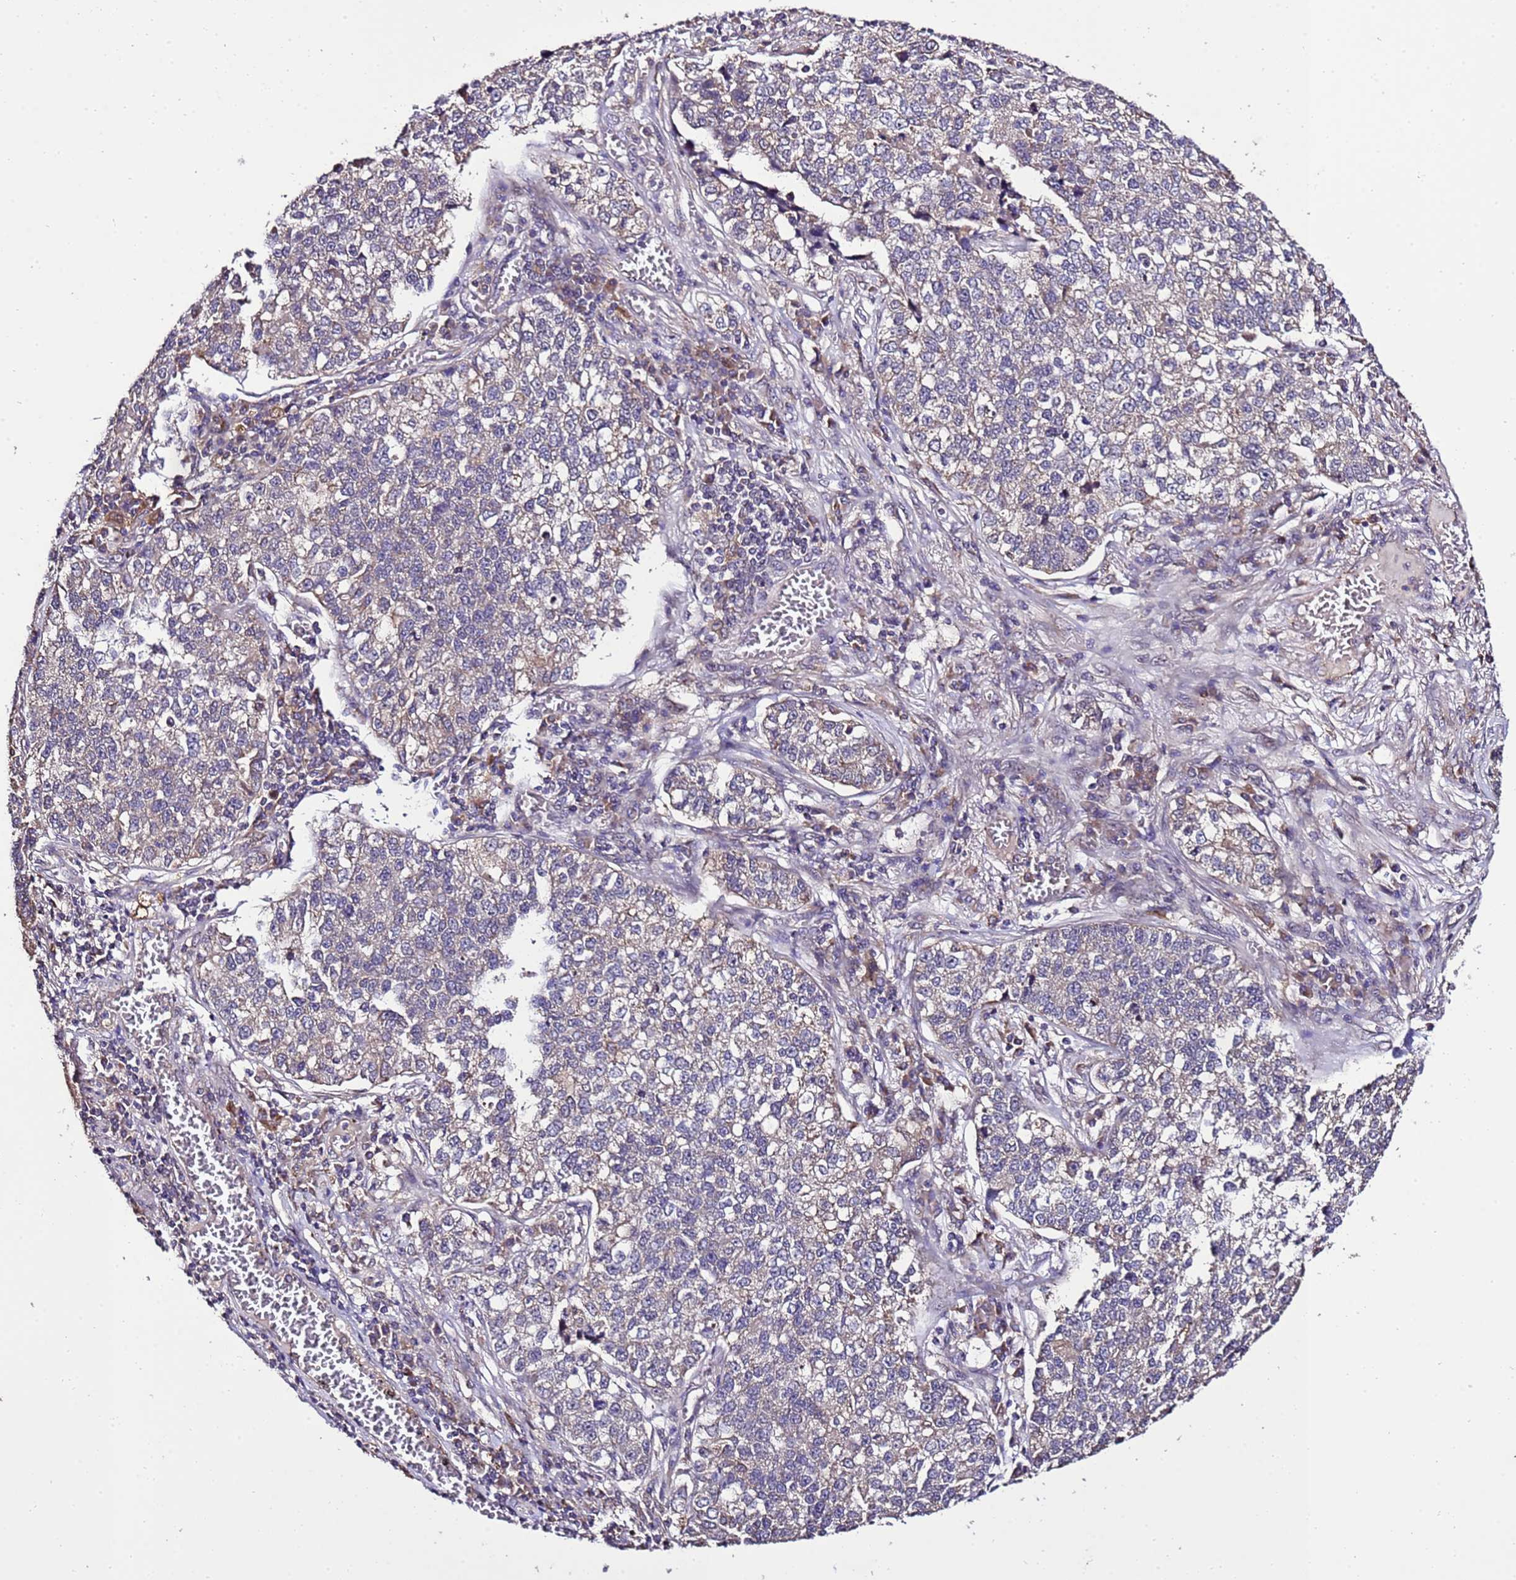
{"staining": {"intensity": "weak", "quantity": "25%-75%", "location": "cytoplasmic/membranous"}, "tissue": "lung cancer", "cell_type": "Tumor cells", "image_type": "cancer", "snomed": [{"axis": "morphology", "description": "Adenocarcinoma, NOS"}, {"axis": "topography", "description": "Lung"}], "caption": "A low amount of weak cytoplasmic/membranous staining is seen in about 25%-75% of tumor cells in lung cancer tissue. The staining was performed using DAB (3,3'-diaminobenzidine) to visualize the protein expression in brown, while the nuclei were stained in blue with hematoxylin (Magnification: 20x).", "gene": "ZNF329", "patient": {"sex": "male", "age": 49}}